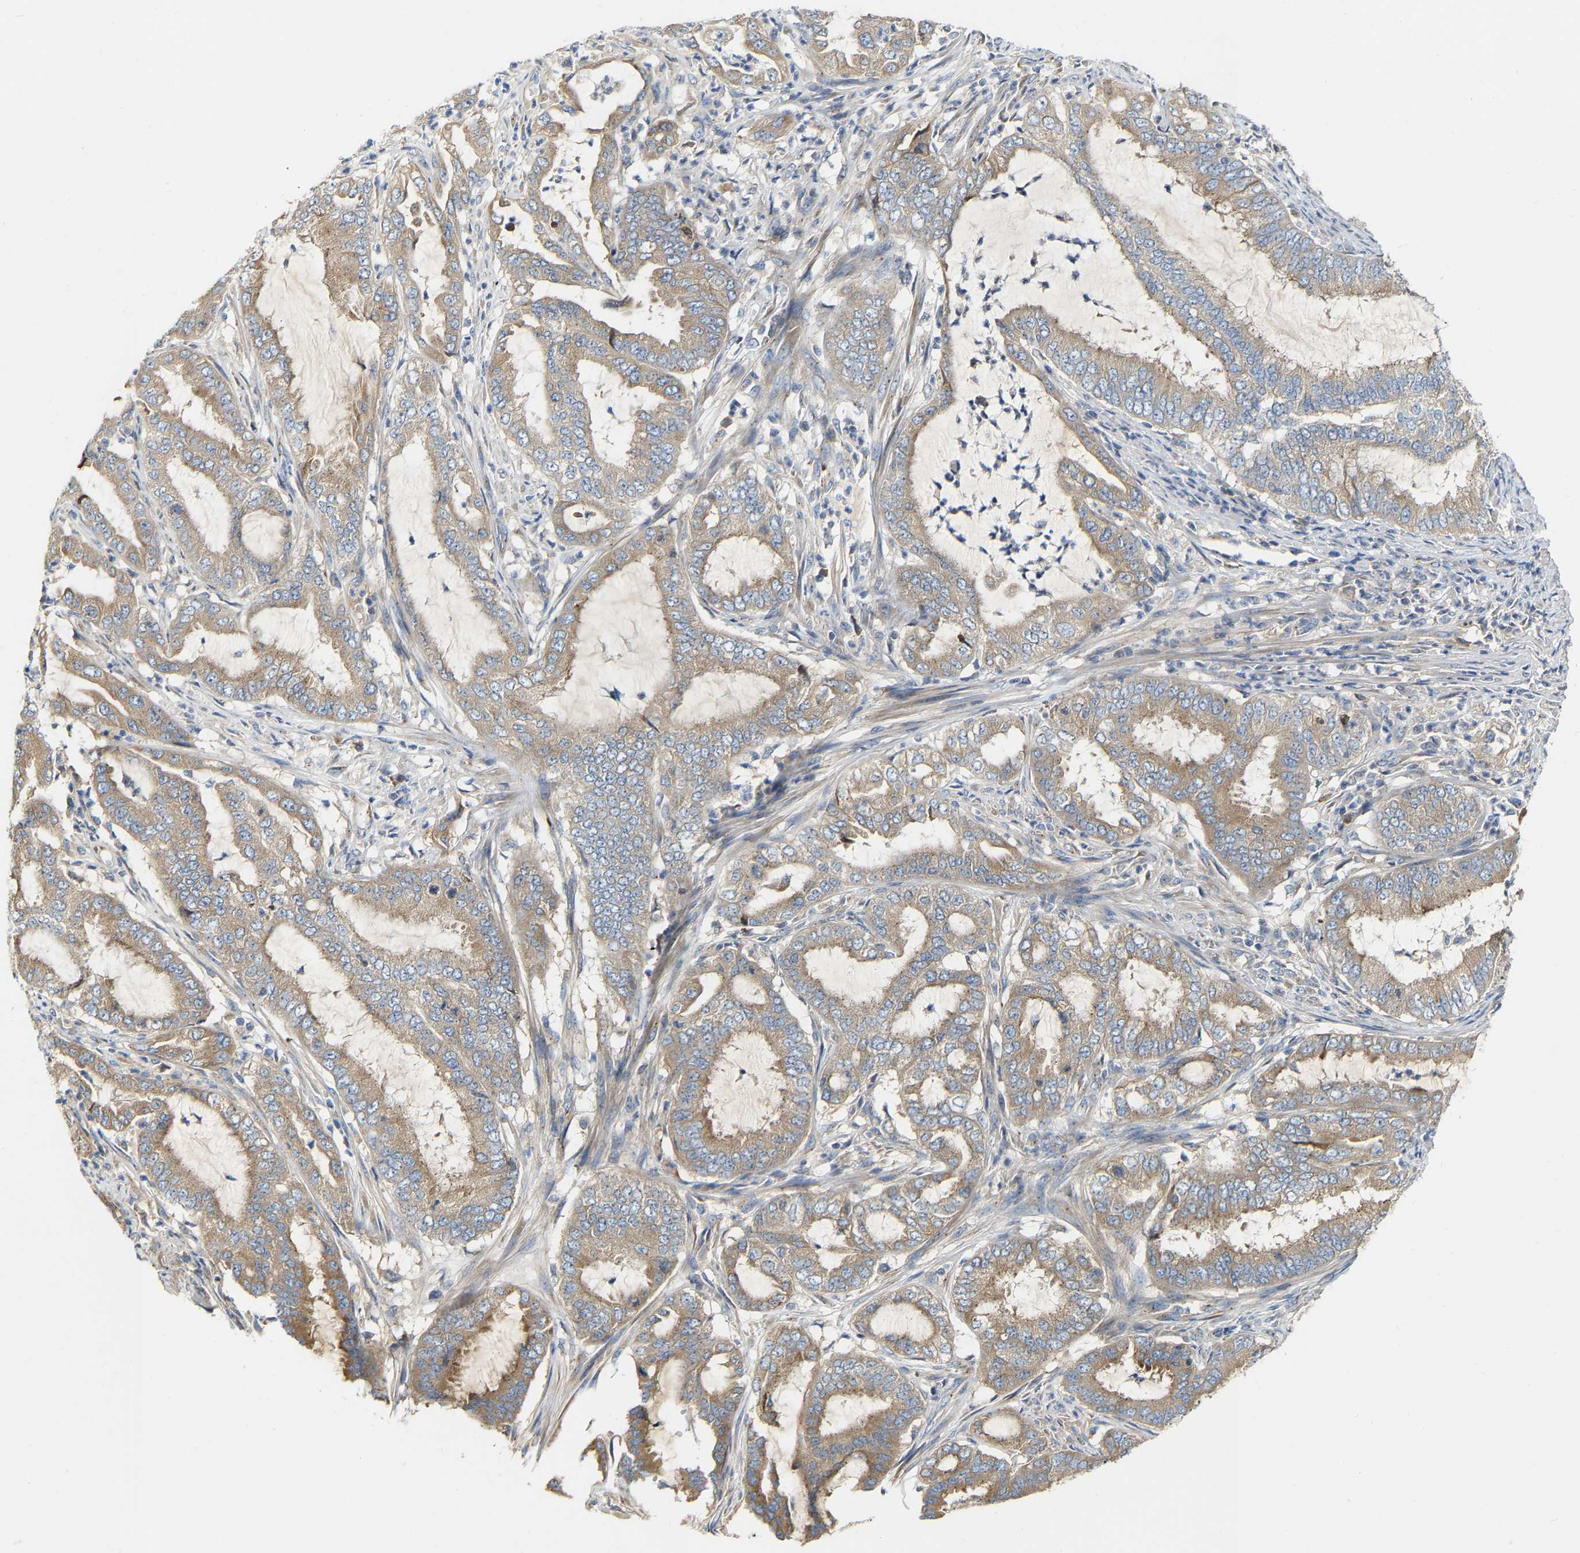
{"staining": {"intensity": "moderate", "quantity": ">75%", "location": "cytoplasmic/membranous"}, "tissue": "endometrial cancer", "cell_type": "Tumor cells", "image_type": "cancer", "snomed": [{"axis": "morphology", "description": "Adenocarcinoma, NOS"}, {"axis": "topography", "description": "Endometrium"}], "caption": "Immunohistochemical staining of human endometrial cancer exhibits moderate cytoplasmic/membranous protein positivity in approximately >75% of tumor cells.", "gene": "PCNT", "patient": {"sex": "female", "age": 51}}